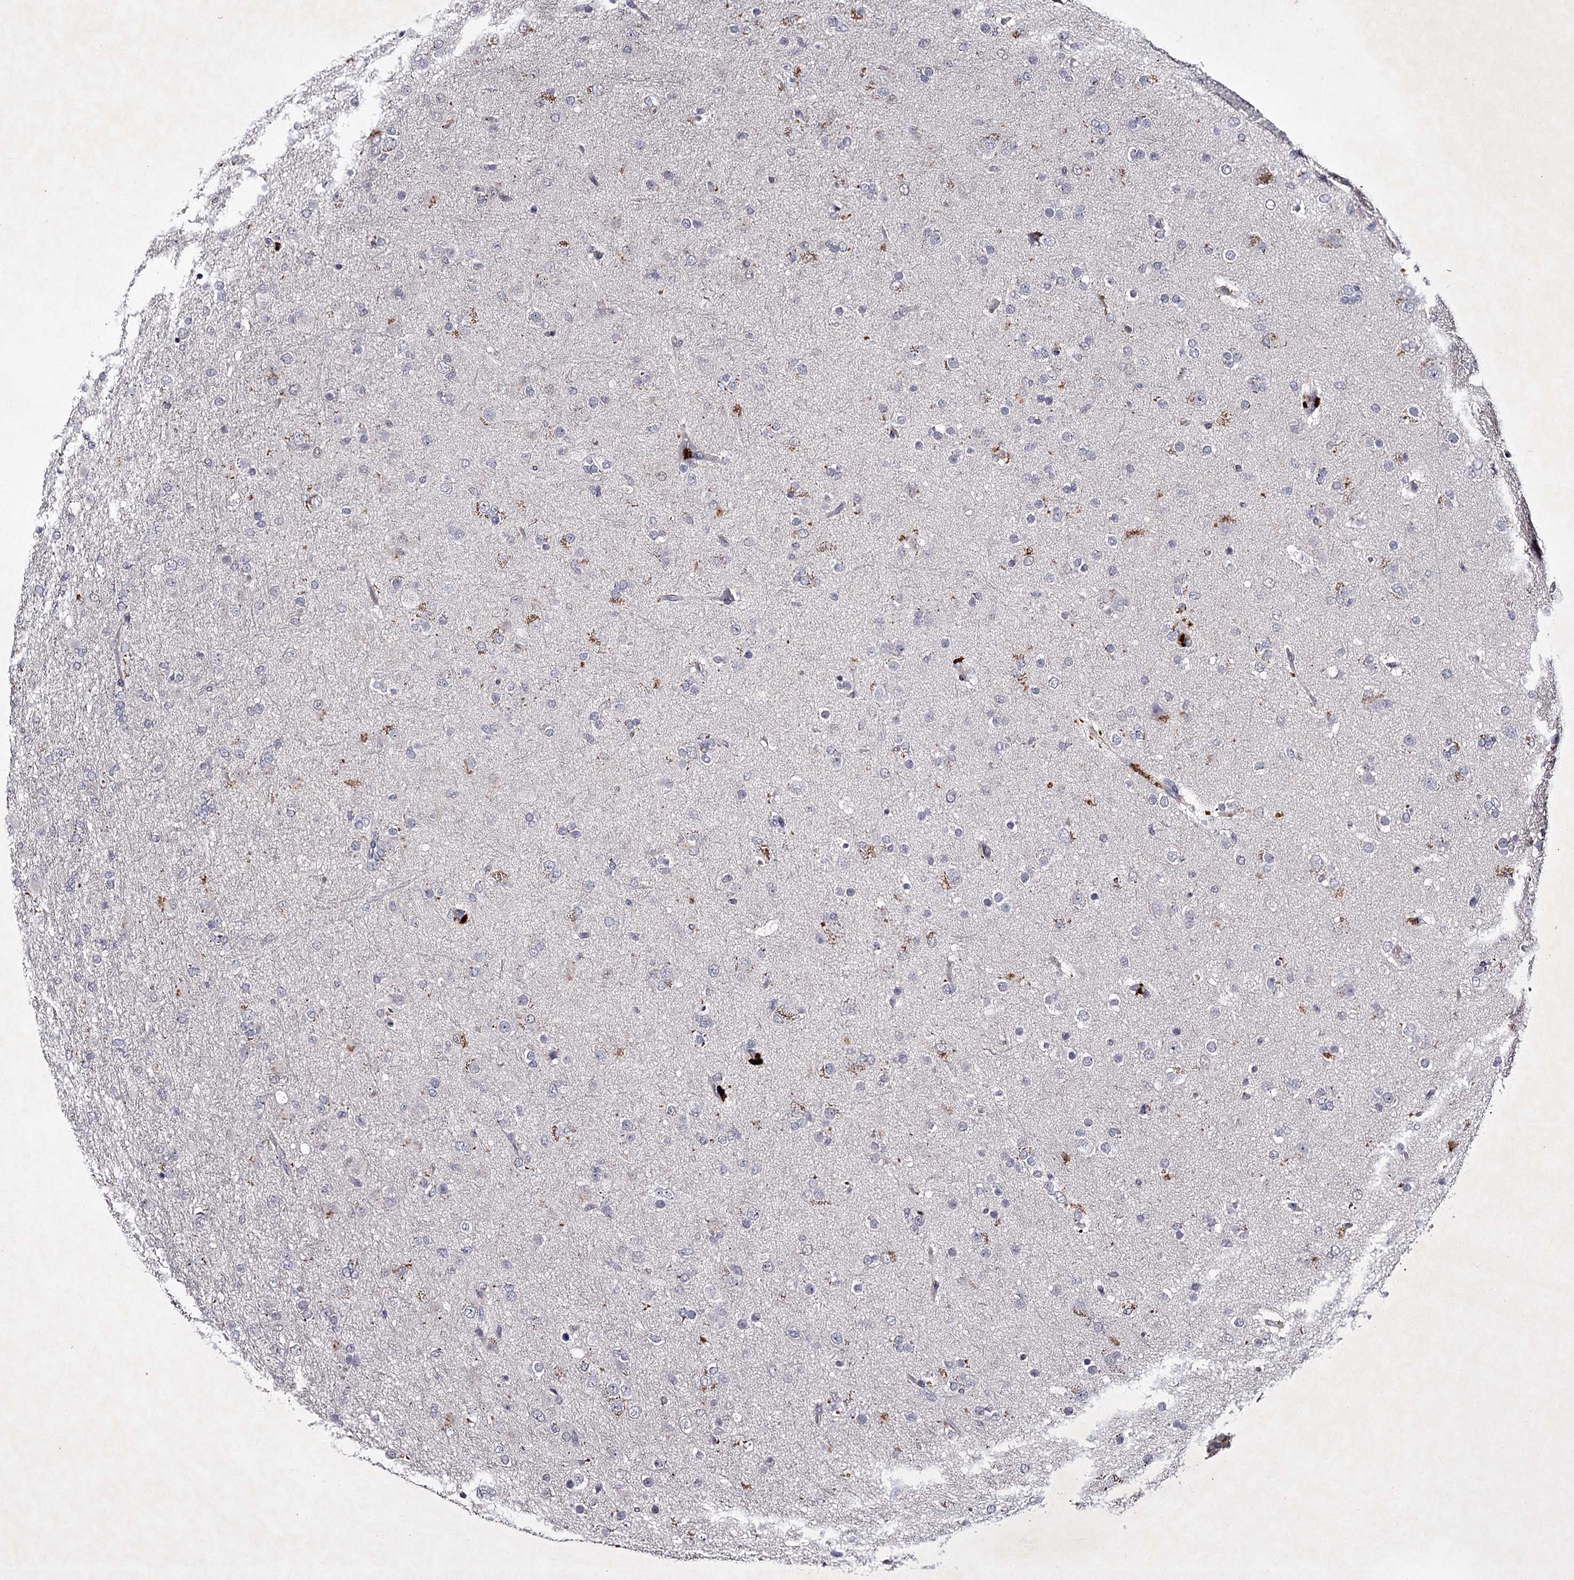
{"staining": {"intensity": "negative", "quantity": "none", "location": "none"}, "tissue": "glioma", "cell_type": "Tumor cells", "image_type": "cancer", "snomed": [{"axis": "morphology", "description": "Glioma, malignant, Low grade"}, {"axis": "topography", "description": "Brain"}], "caption": "High magnification brightfield microscopy of glioma stained with DAB (3,3'-diaminobenzidine) (brown) and counterstained with hematoxylin (blue): tumor cells show no significant expression.", "gene": "FDXACB1", "patient": {"sex": "male", "age": 65}}